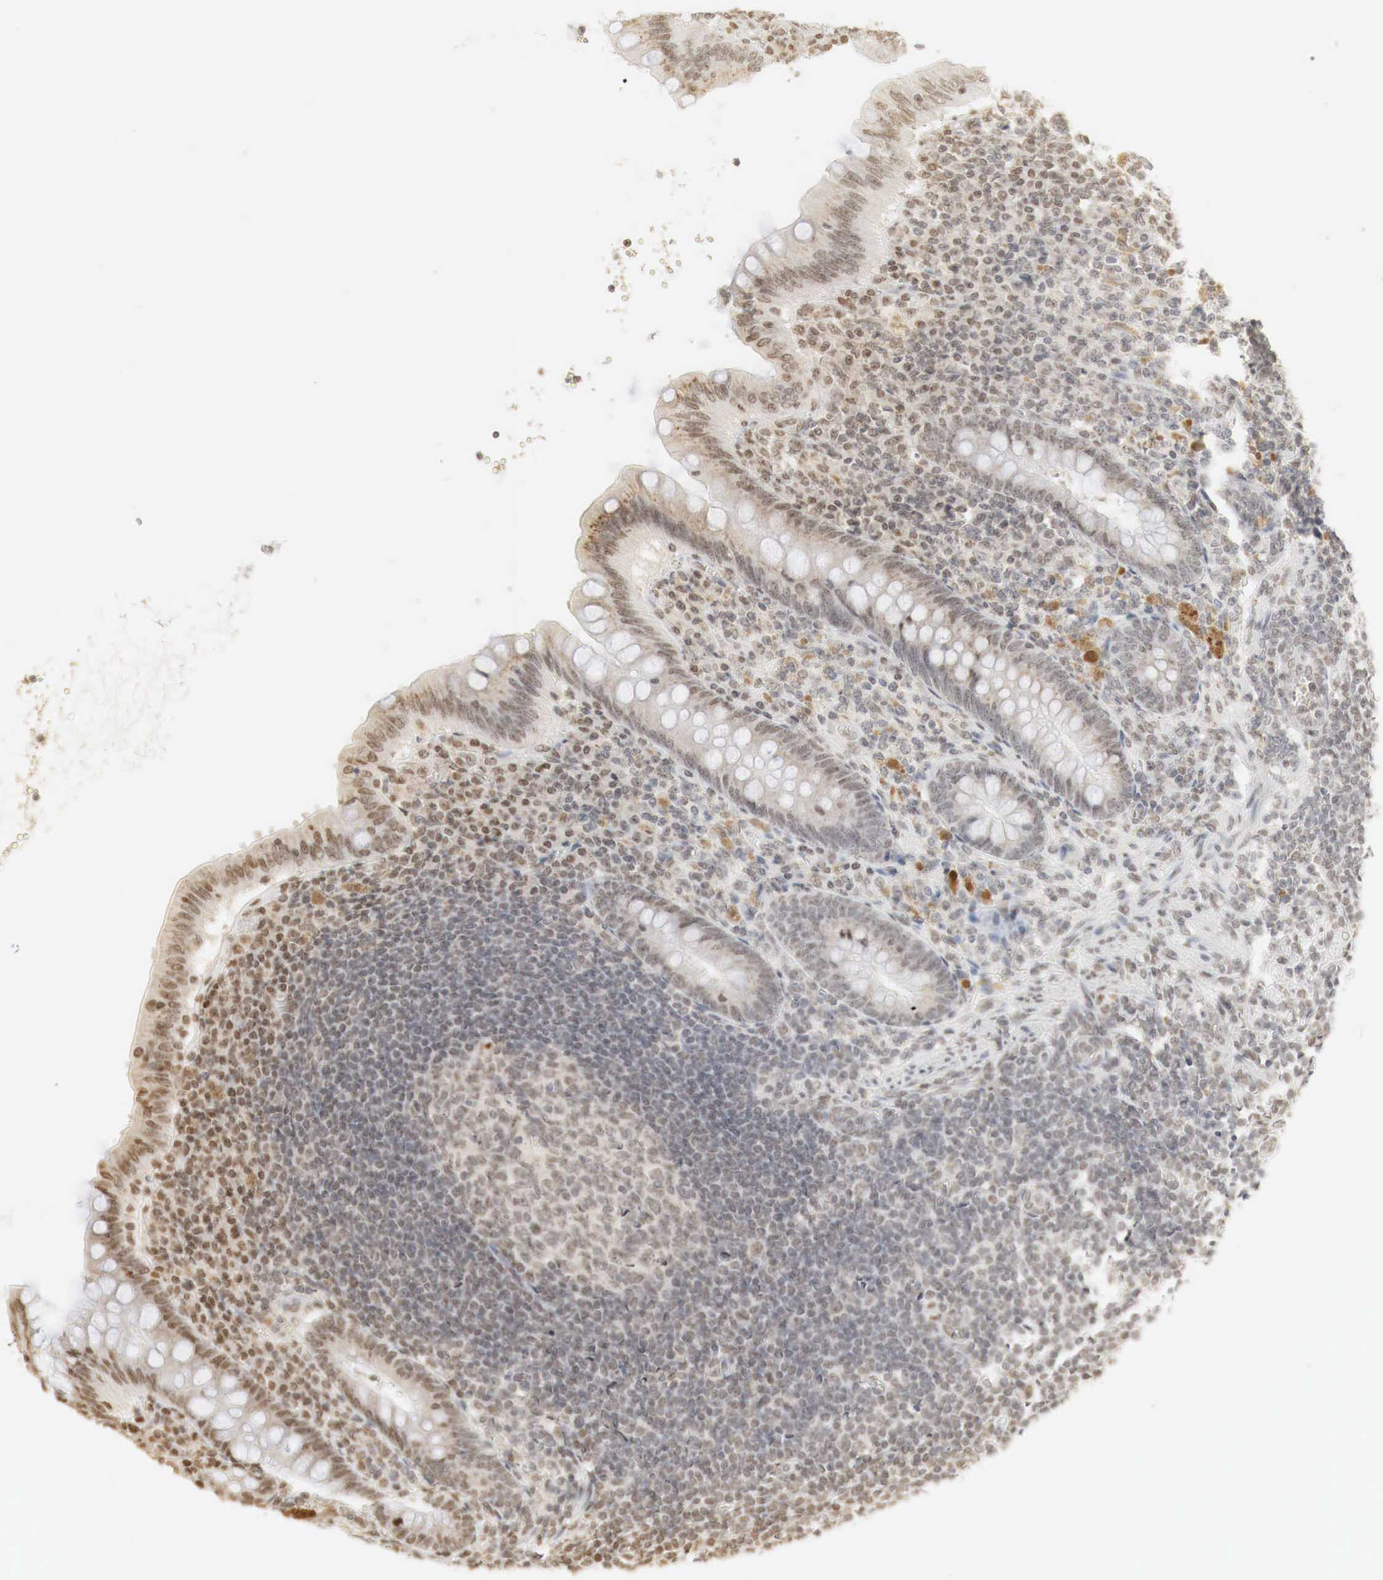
{"staining": {"intensity": "moderate", "quantity": "25%-75%", "location": "cytoplasmic/membranous,nuclear"}, "tissue": "appendix", "cell_type": "Glandular cells", "image_type": "normal", "snomed": [{"axis": "morphology", "description": "Normal tissue, NOS"}, {"axis": "topography", "description": "Appendix"}], "caption": "DAB (3,3'-diaminobenzidine) immunohistochemical staining of unremarkable human appendix exhibits moderate cytoplasmic/membranous,nuclear protein positivity in about 25%-75% of glandular cells.", "gene": "ERBB4", "patient": {"sex": "female", "age": 34}}